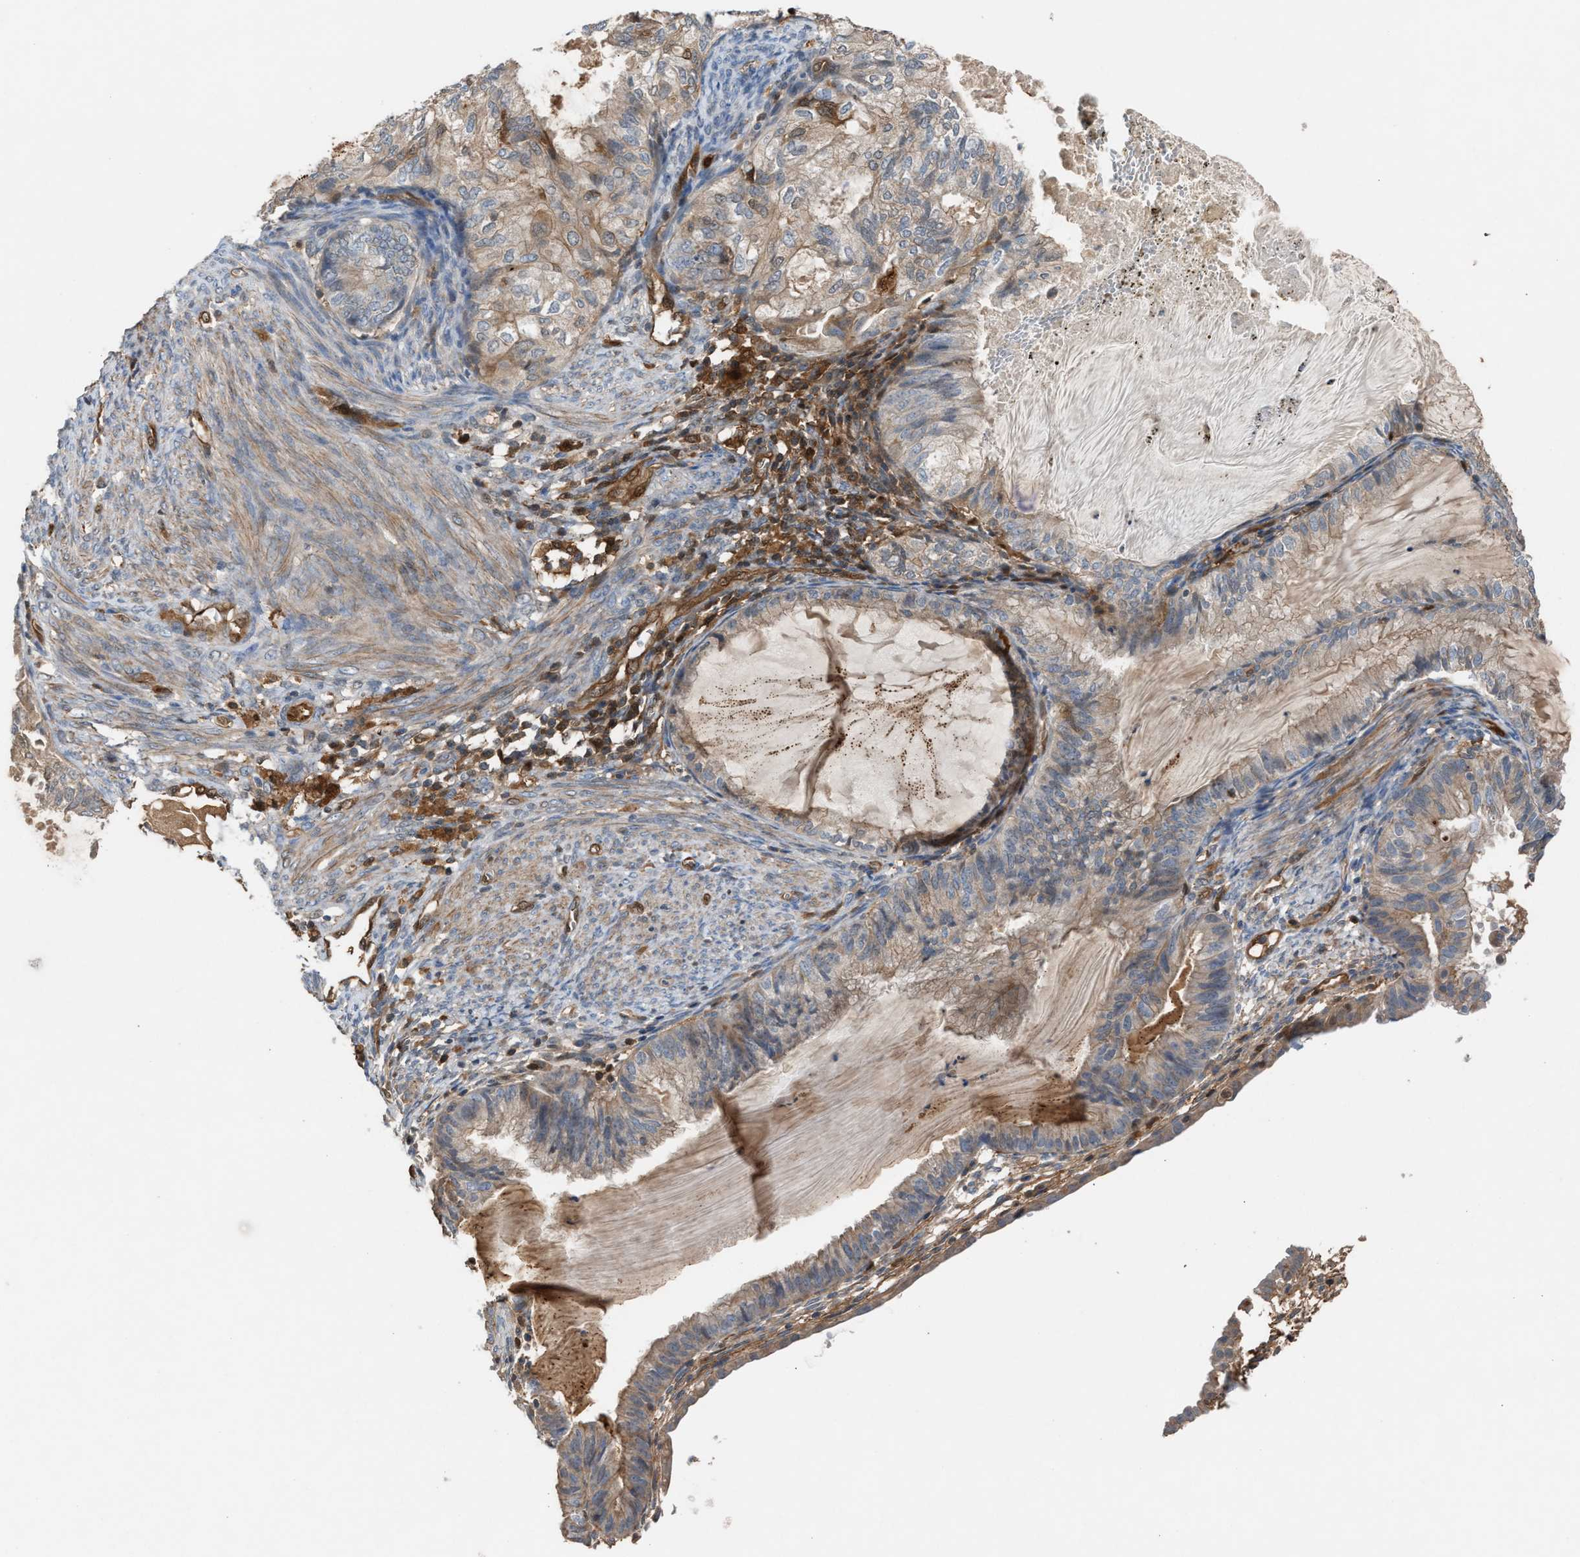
{"staining": {"intensity": "weak", "quantity": ">75%", "location": "cytoplasmic/membranous"}, "tissue": "cervical cancer", "cell_type": "Tumor cells", "image_type": "cancer", "snomed": [{"axis": "morphology", "description": "Normal tissue, NOS"}, {"axis": "morphology", "description": "Adenocarcinoma, NOS"}, {"axis": "topography", "description": "Cervix"}, {"axis": "topography", "description": "Endometrium"}], "caption": "The immunohistochemical stain highlights weak cytoplasmic/membranous staining in tumor cells of adenocarcinoma (cervical) tissue. (DAB = brown stain, brightfield microscopy at high magnification).", "gene": "TPK1", "patient": {"sex": "female", "age": 86}}